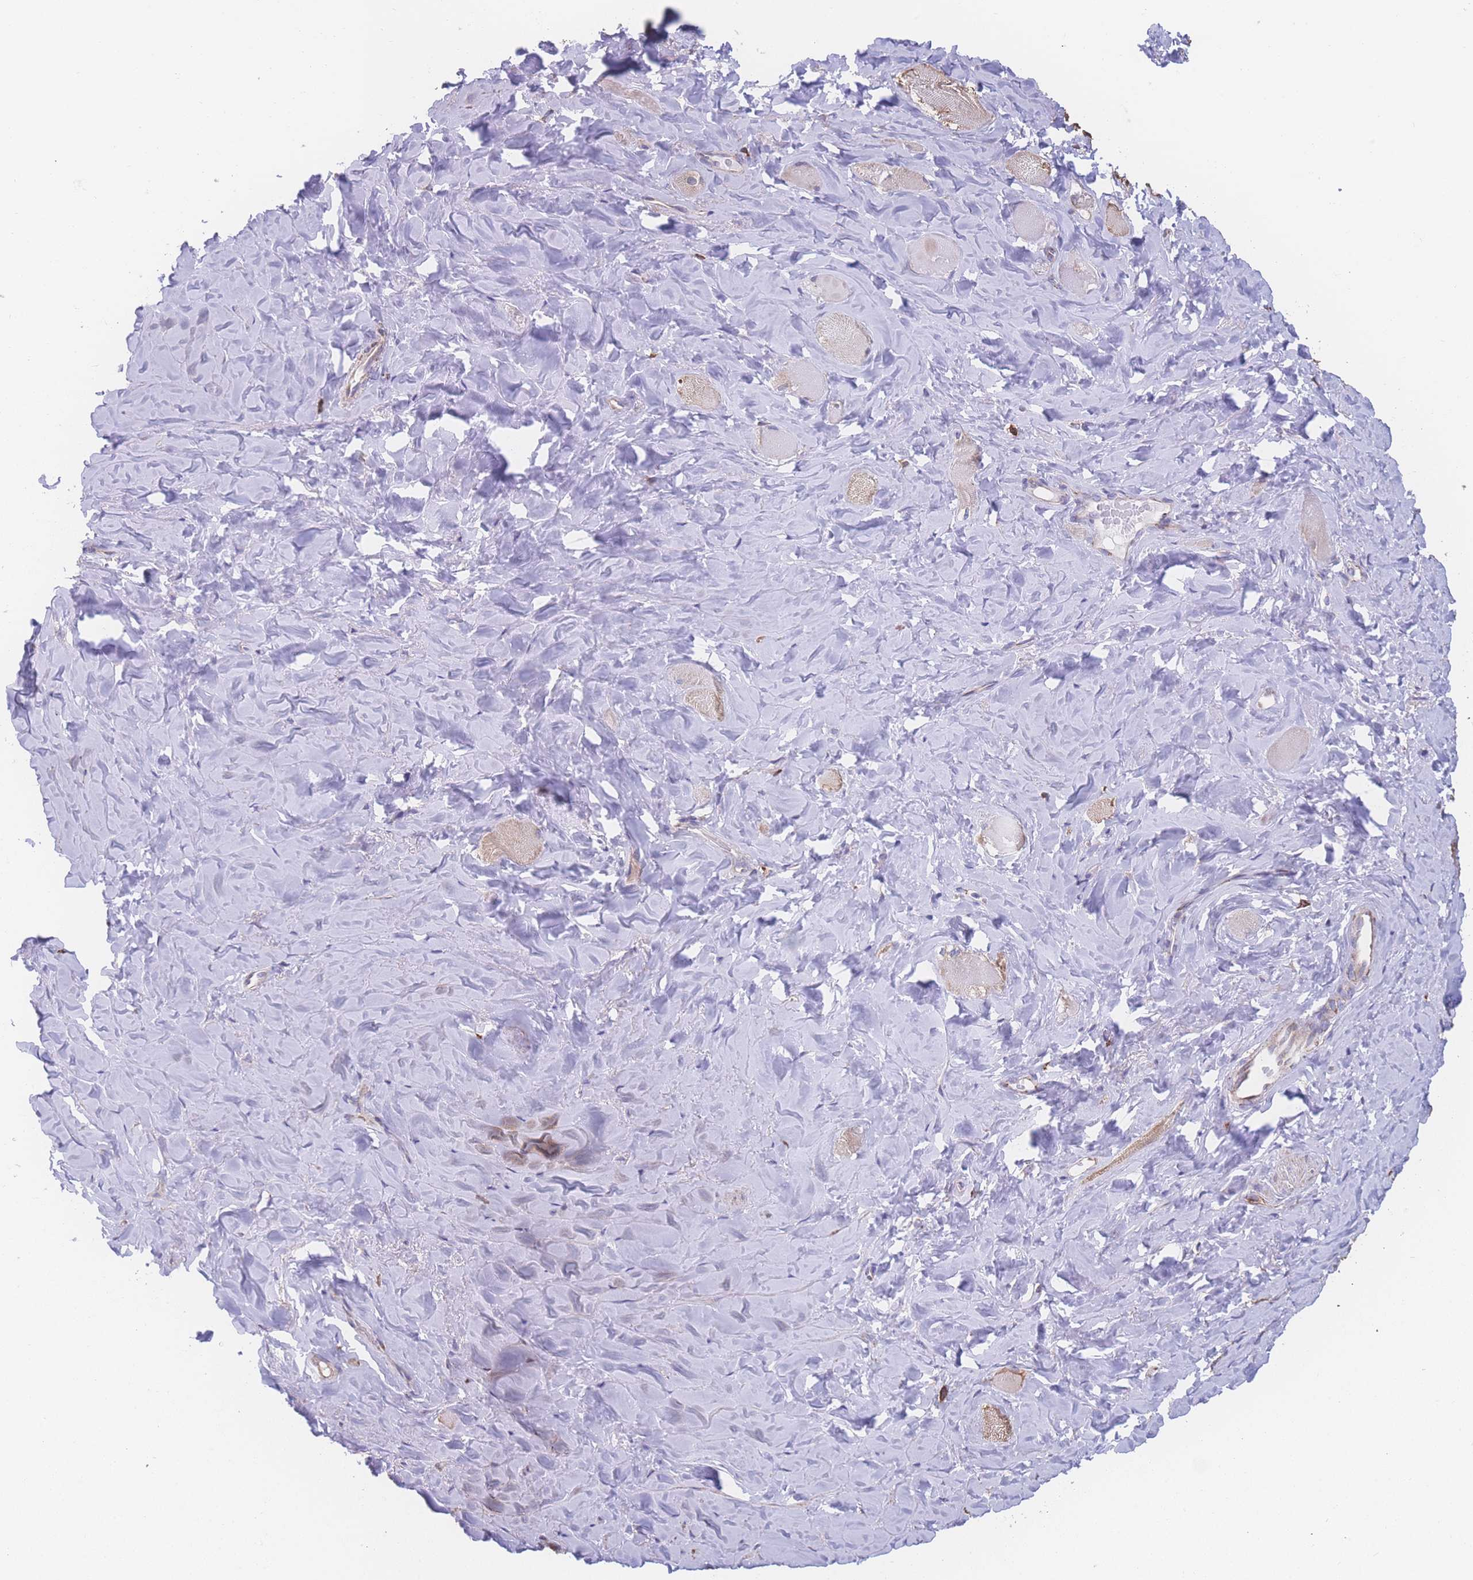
{"staining": {"intensity": "weak", "quantity": "<25%", "location": "cytoplasmic/membranous"}, "tissue": "smooth muscle", "cell_type": "Smooth muscle cells", "image_type": "normal", "snomed": [{"axis": "morphology", "description": "Normal tissue, NOS"}, {"axis": "topography", "description": "Smooth muscle"}, {"axis": "topography", "description": "Peripheral nerve tissue"}], "caption": "Normal smooth muscle was stained to show a protein in brown. There is no significant positivity in smooth muscle cells. (DAB immunohistochemistry visualized using brightfield microscopy, high magnification).", "gene": "SGSM3", "patient": {"sex": "male", "age": 69}}